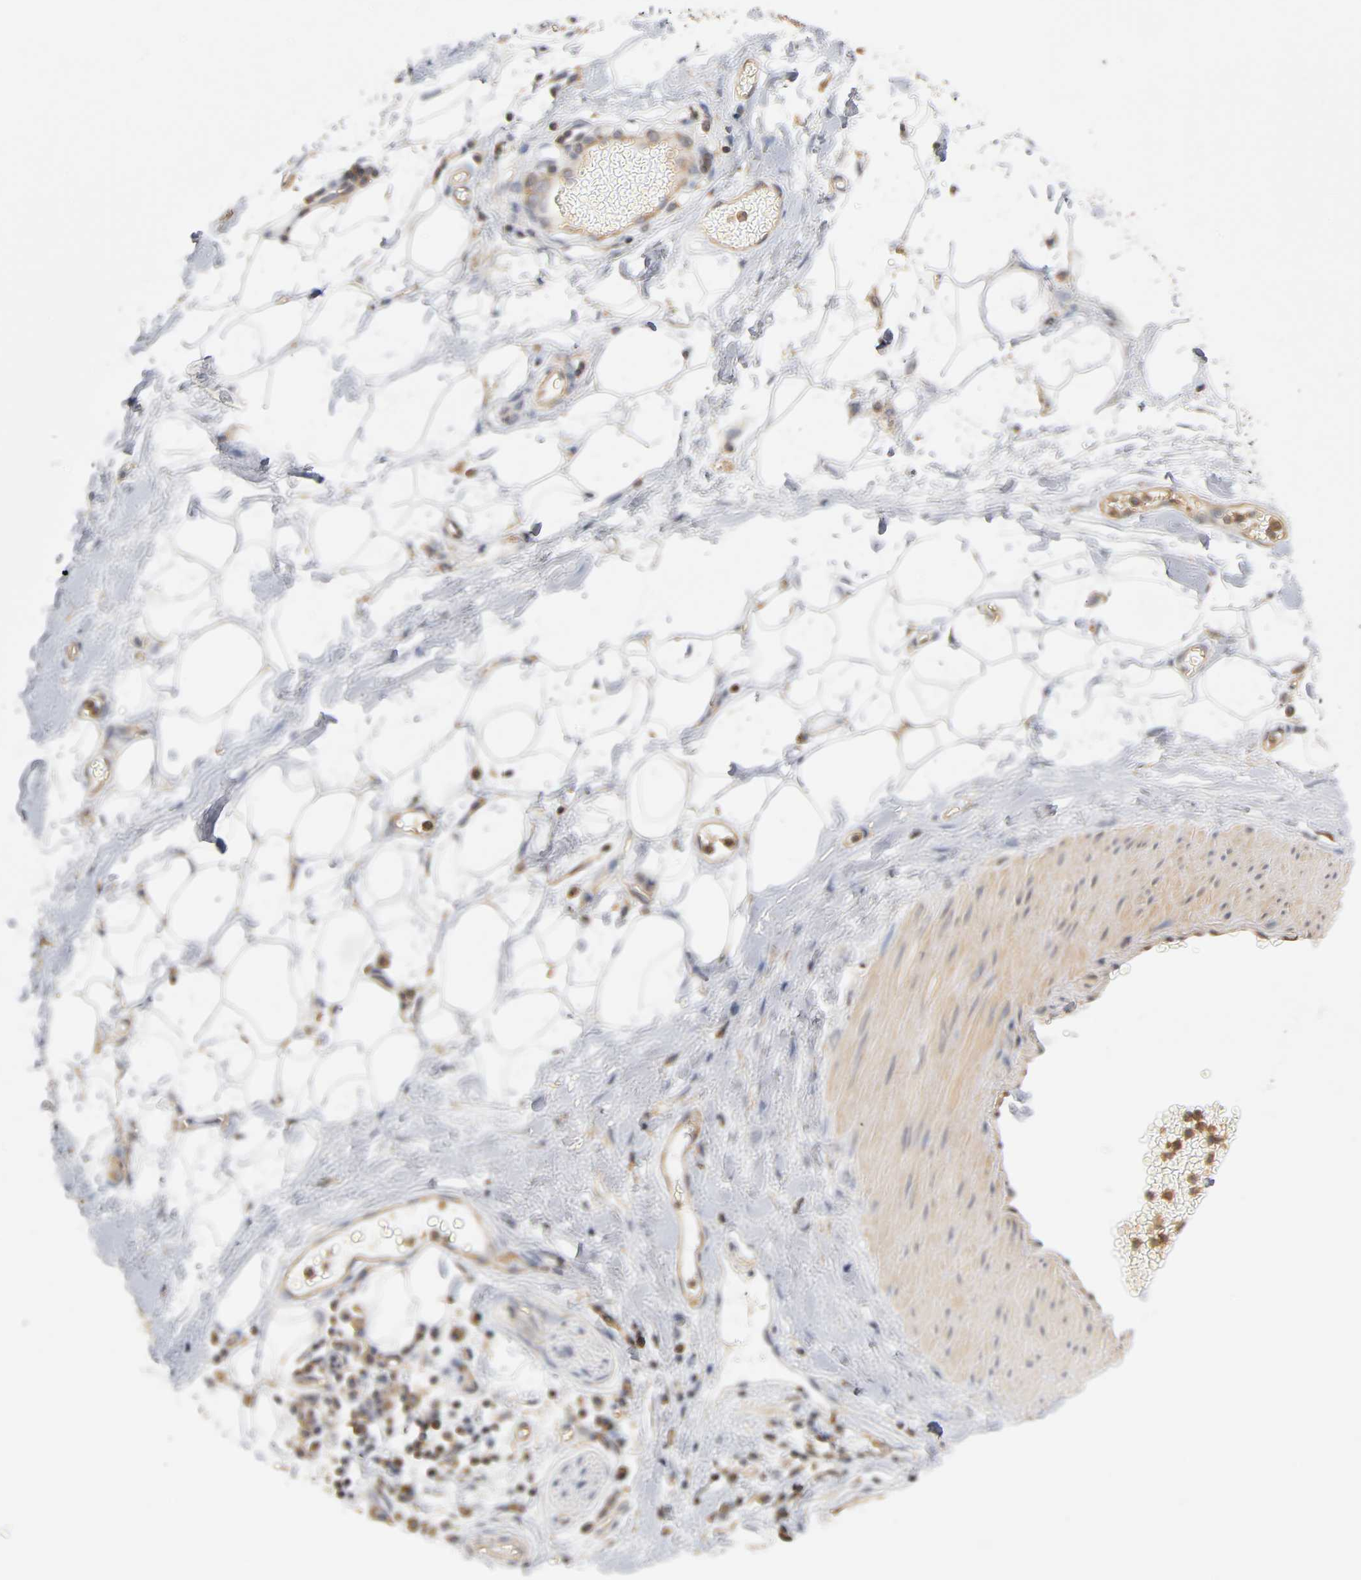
{"staining": {"intensity": "moderate", "quantity": "<25%", "location": "cytoplasmic/membranous"}, "tissue": "adipose tissue", "cell_type": "Adipocytes", "image_type": "normal", "snomed": [{"axis": "morphology", "description": "Normal tissue, NOS"}, {"axis": "morphology", "description": "Urothelial carcinoma, High grade"}, {"axis": "topography", "description": "Vascular tissue"}, {"axis": "topography", "description": "Urinary bladder"}], "caption": "An immunohistochemistry micrograph of normal tissue is shown. Protein staining in brown shows moderate cytoplasmic/membranous positivity in adipose tissue within adipocytes. (Brightfield microscopy of DAB IHC at high magnification).", "gene": "ACTR2", "patient": {"sex": "female", "age": 56}}